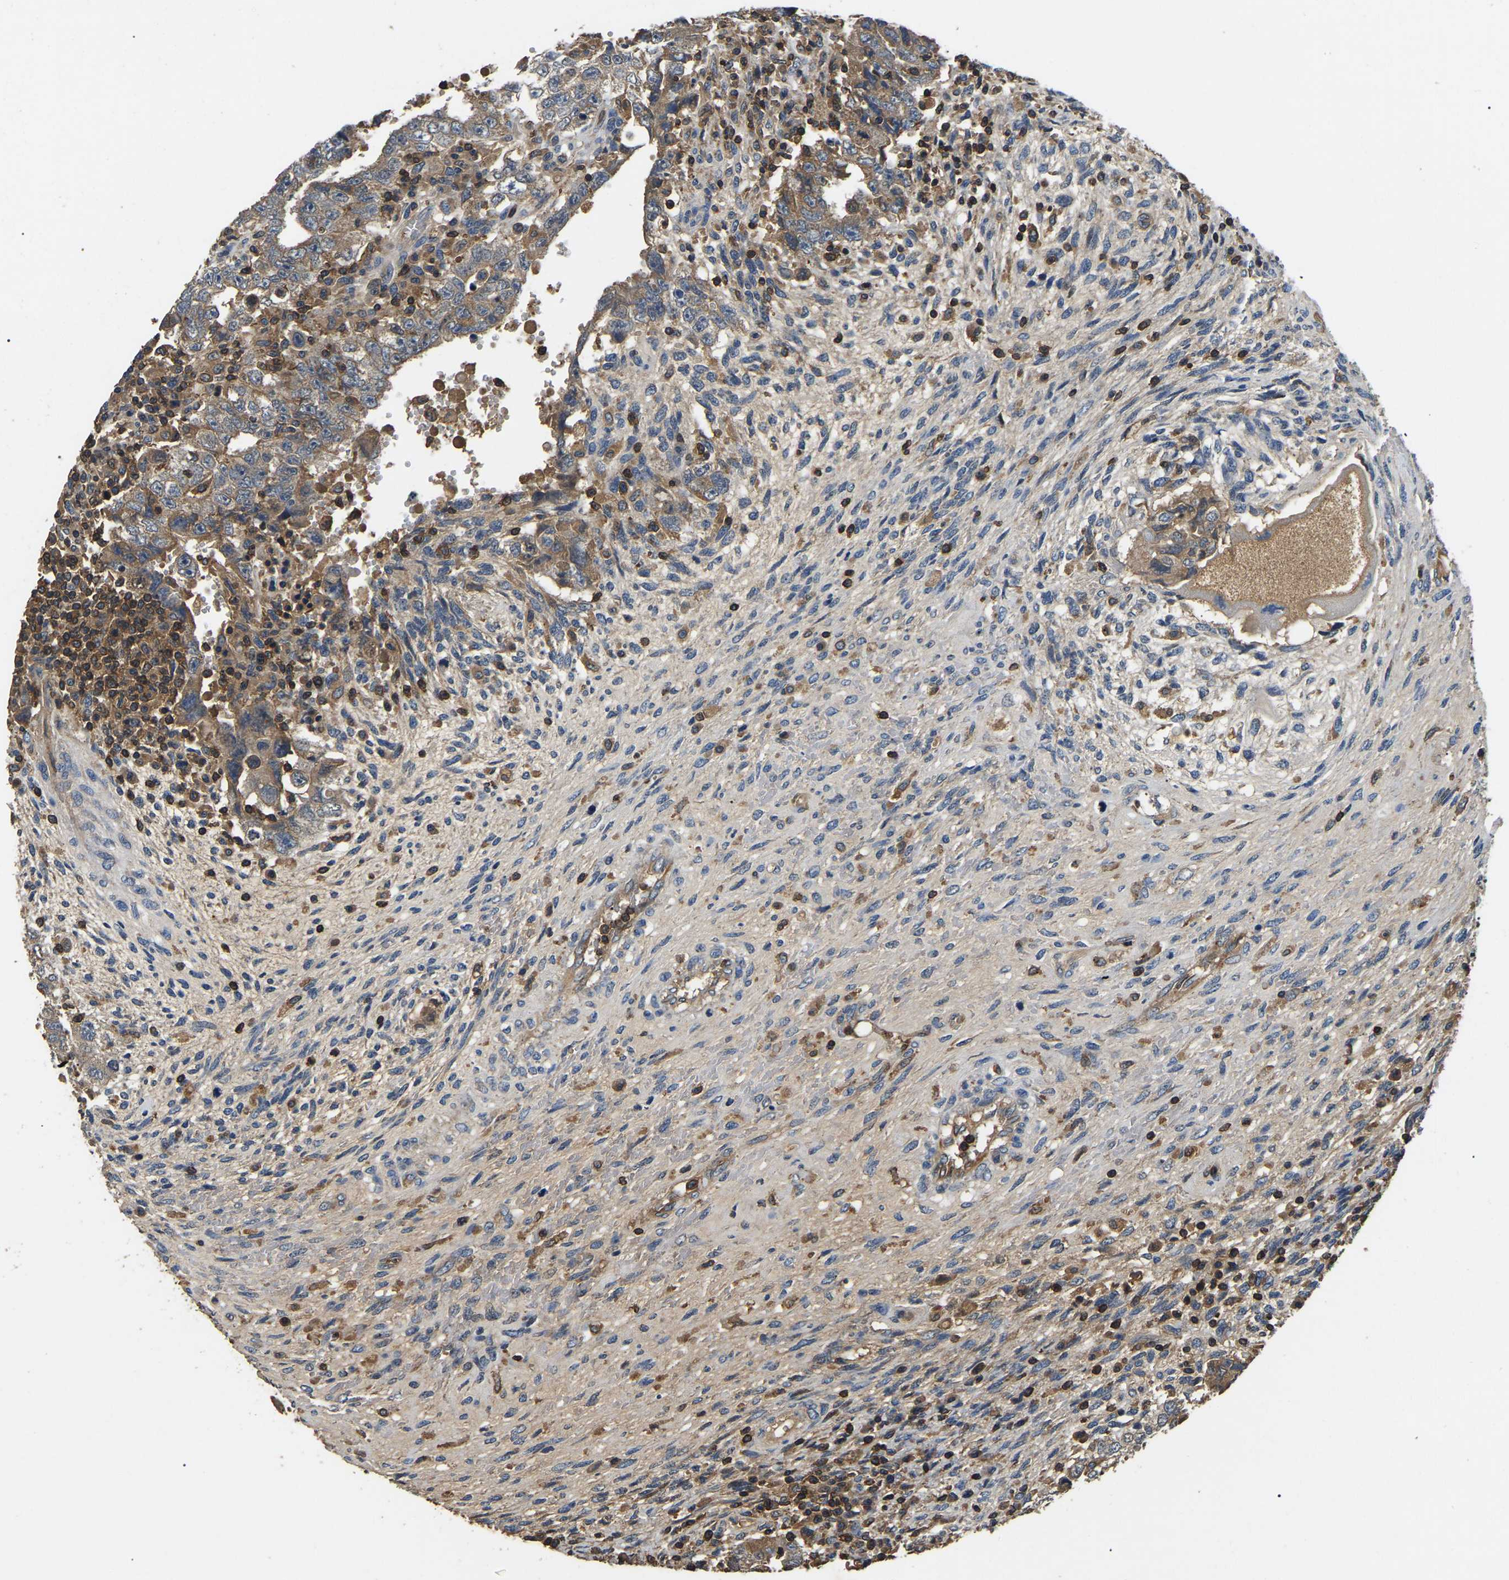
{"staining": {"intensity": "weak", "quantity": ">75%", "location": "cytoplasmic/membranous"}, "tissue": "testis cancer", "cell_type": "Tumor cells", "image_type": "cancer", "snomed": [{"axis": "morphology", "description": "Carcinoma, Embryonal, NOS"}, {"axis": "topography", "description": "Testis"}], "caption": "A photomicrograph of testis cancer (embryonal carcinoma) stained for a protein demonstrates weak cytoplasmic/membranous brown staining in tumor cells.", "gene": "SMPD2", "patient": {"sex": "male", "age": 26}}